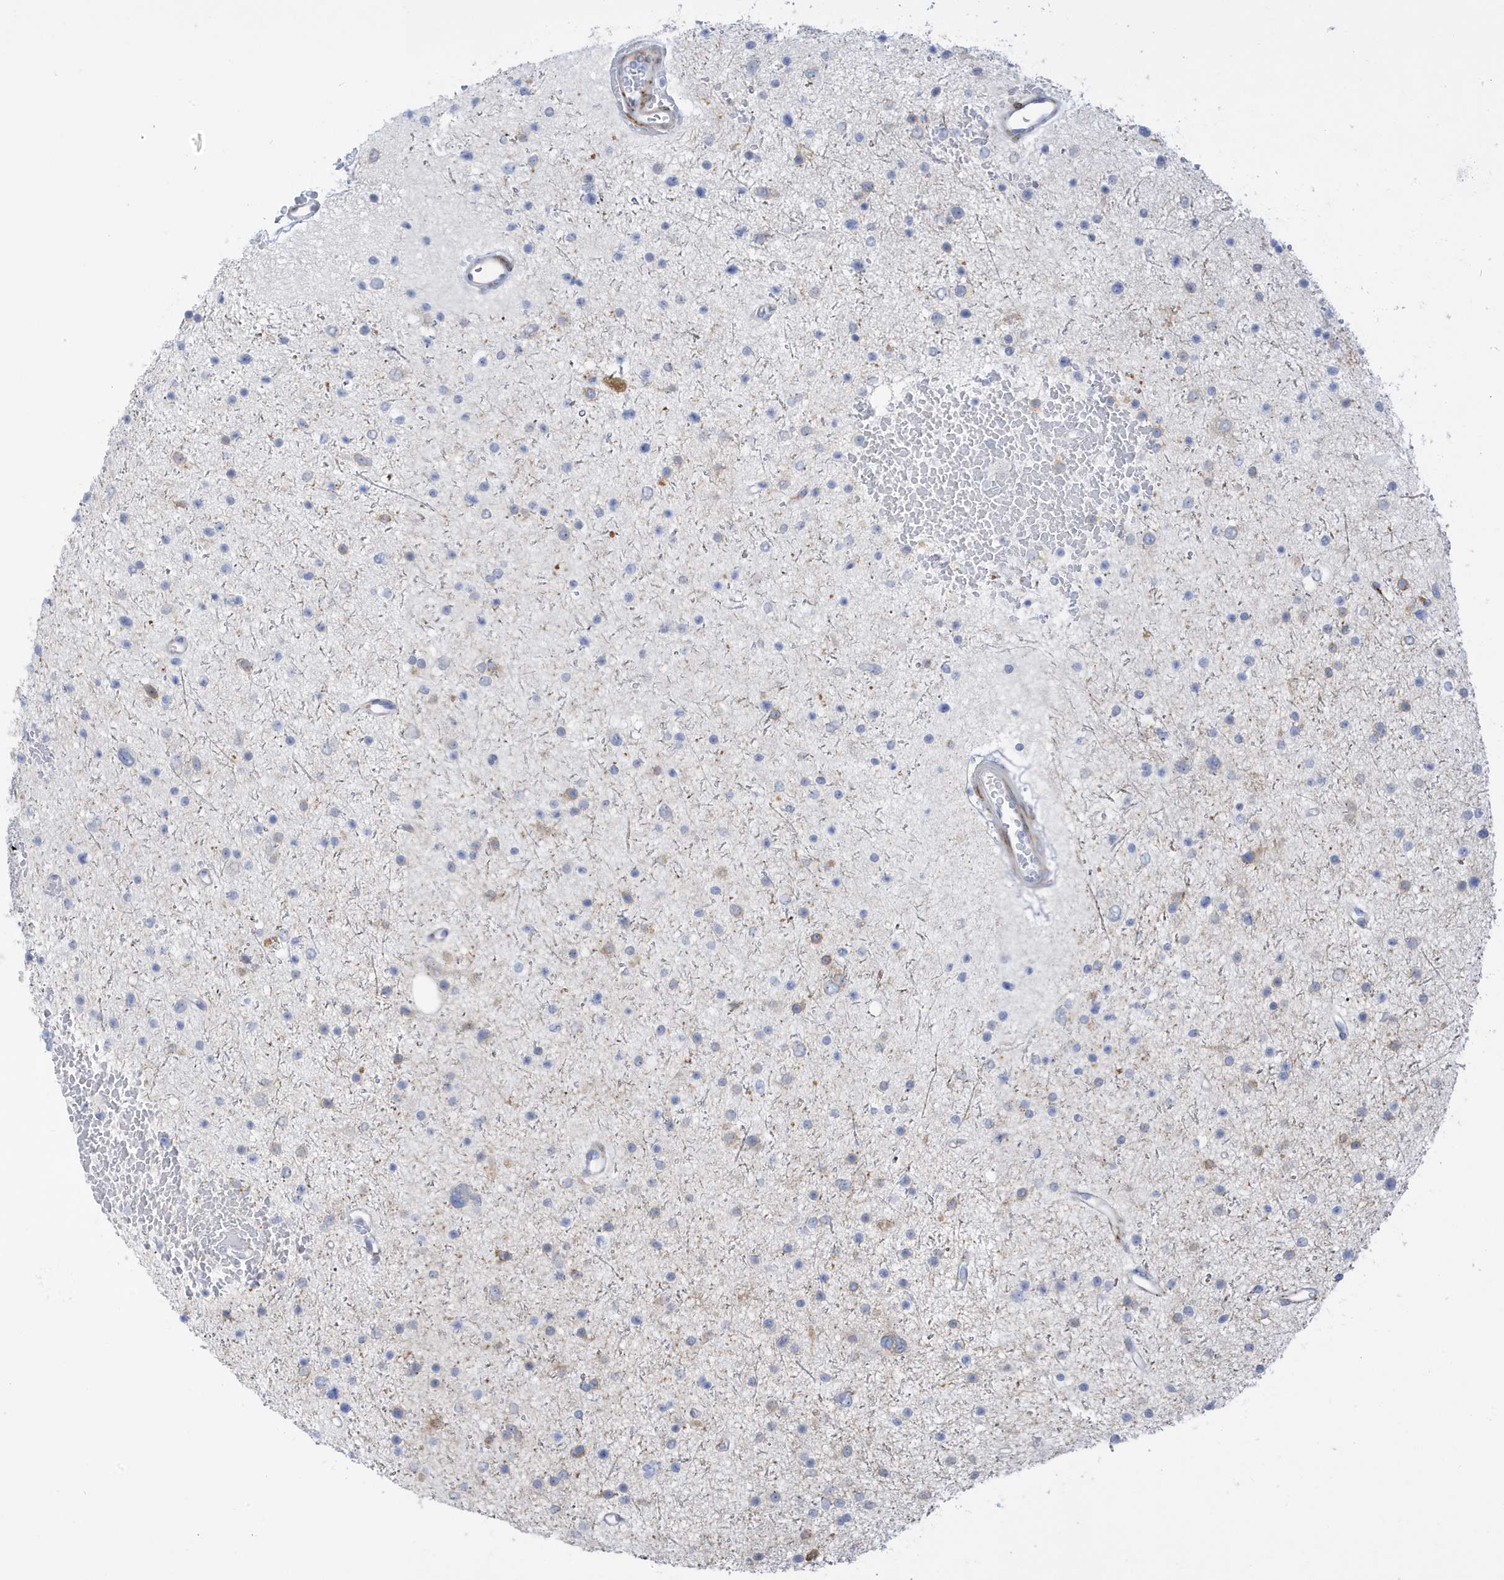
{"staining": {"intensity": "negative", "quantity": "none", "location": "none"}, "tissue": "glioma", "cell_type": "Tumor cells", "image_type": "cancer", "snomed": [{"axis": "morphology", "description": "Glioma, malignant, Low grade"}, {"axis": "topography", "description": "Brain"}], "caption": "IHC image of neoplastic tissue: low-grade glioma (malignant) stained with DAB (3,3'-diaminobenzidine) demonstrates no significant protein positivity in tumor cells.", "gene": "PERM1", "patient": {"sex": "female", "age": 37}}